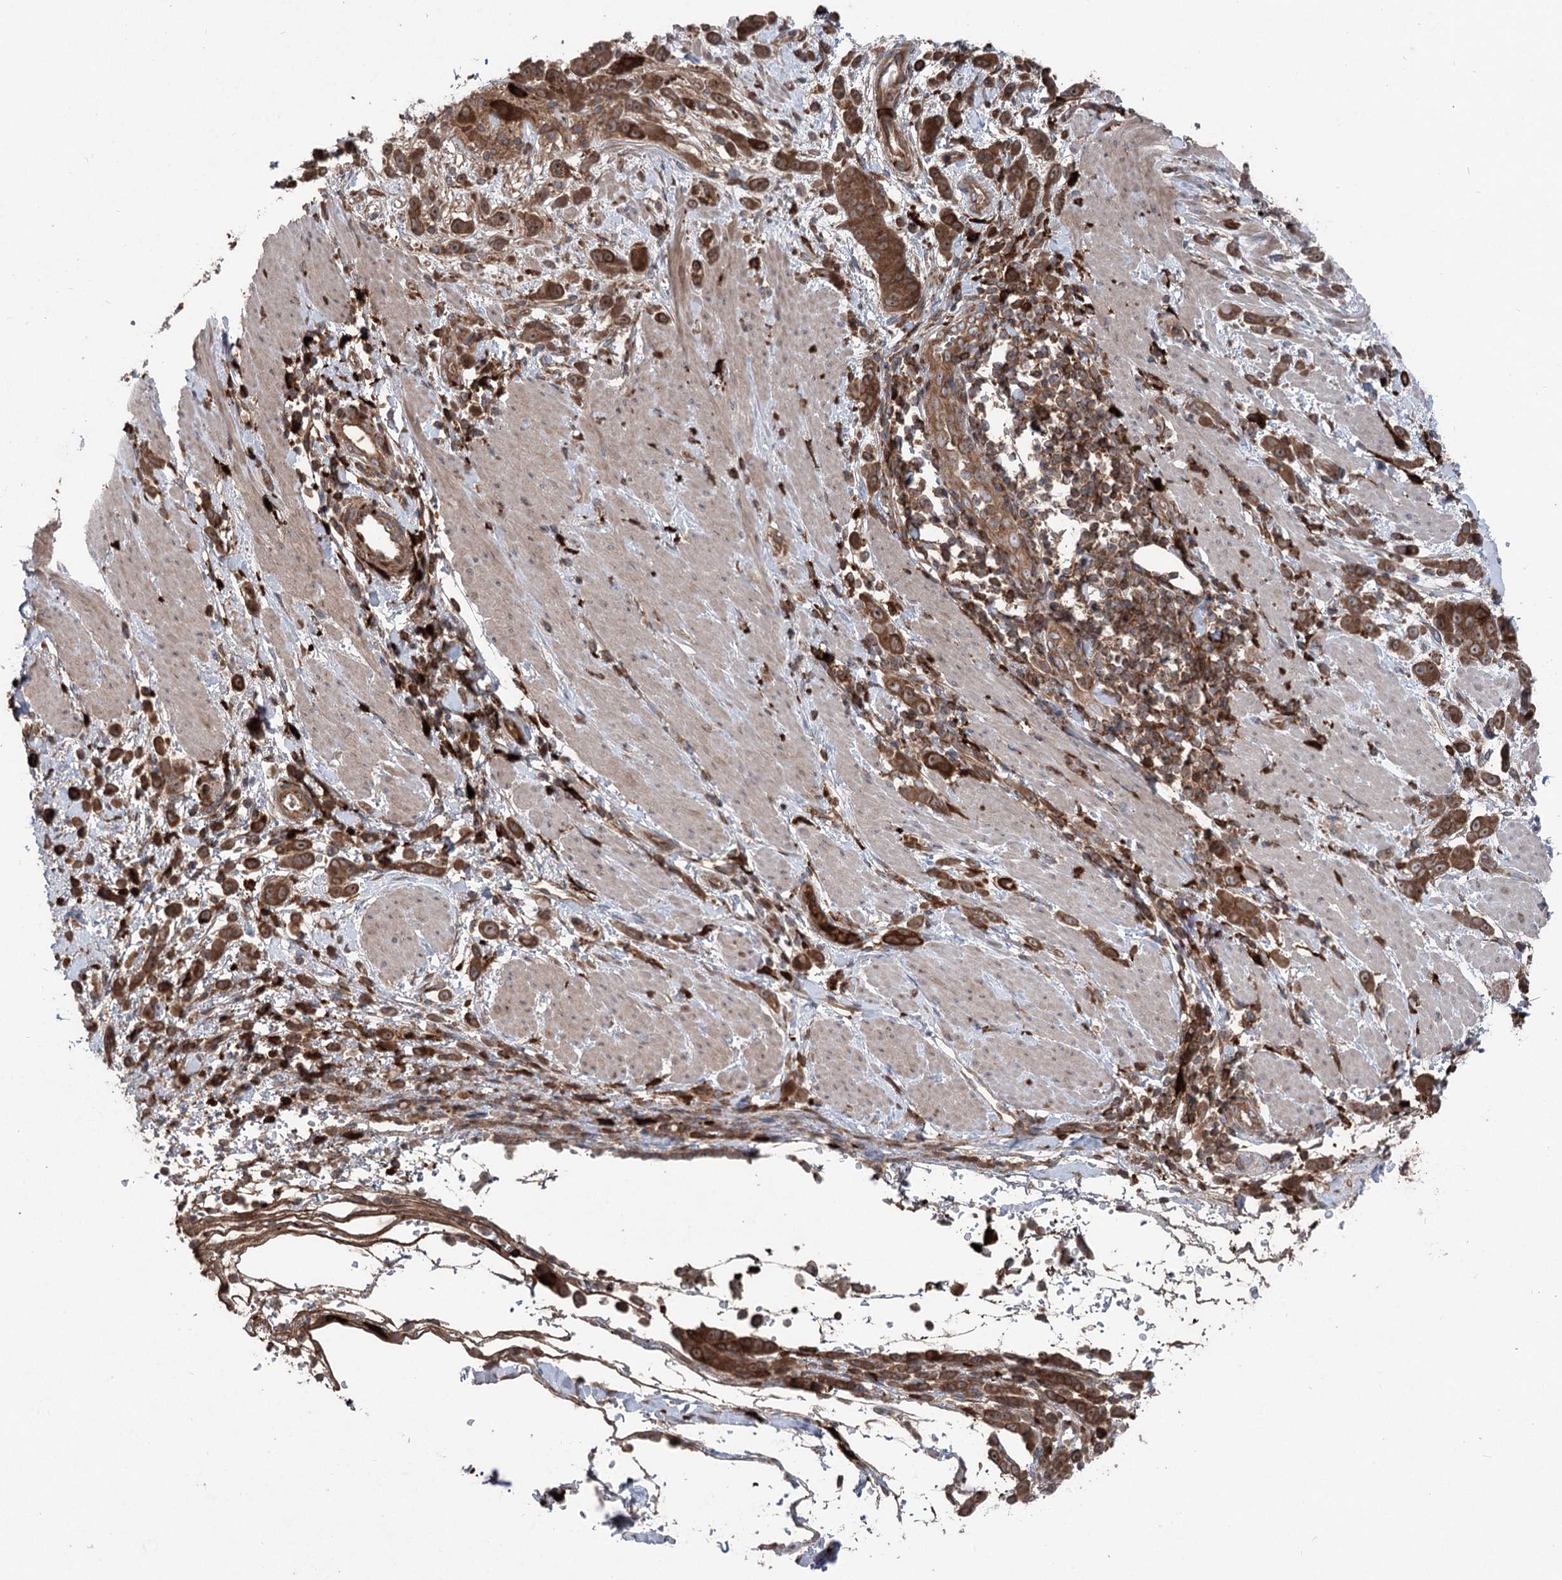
{"staining": {"intensity": "strong", "quantity": ">75%", "location": "cytoplasmic/membranous"}, "tissue": "pancreatic cancer", "cell_type": "Tumor cells", "image_type": "cancer", "snomed": [{"axis": "morphology", "description": "Normal tissue, NOS"}, {"axis": "morphology", "description": "Adenocarcinoma, NOS"}, {"axis": "topography", "description": "Pancreas"}], "caption": "Pancreatic adenocarcinoma stained with IHC shows strong cytoplasmic/membranous staining in about >75% of tumor cells.", "gene": "PPP1R21", "patient": {"sex": "female", "age": 64}}